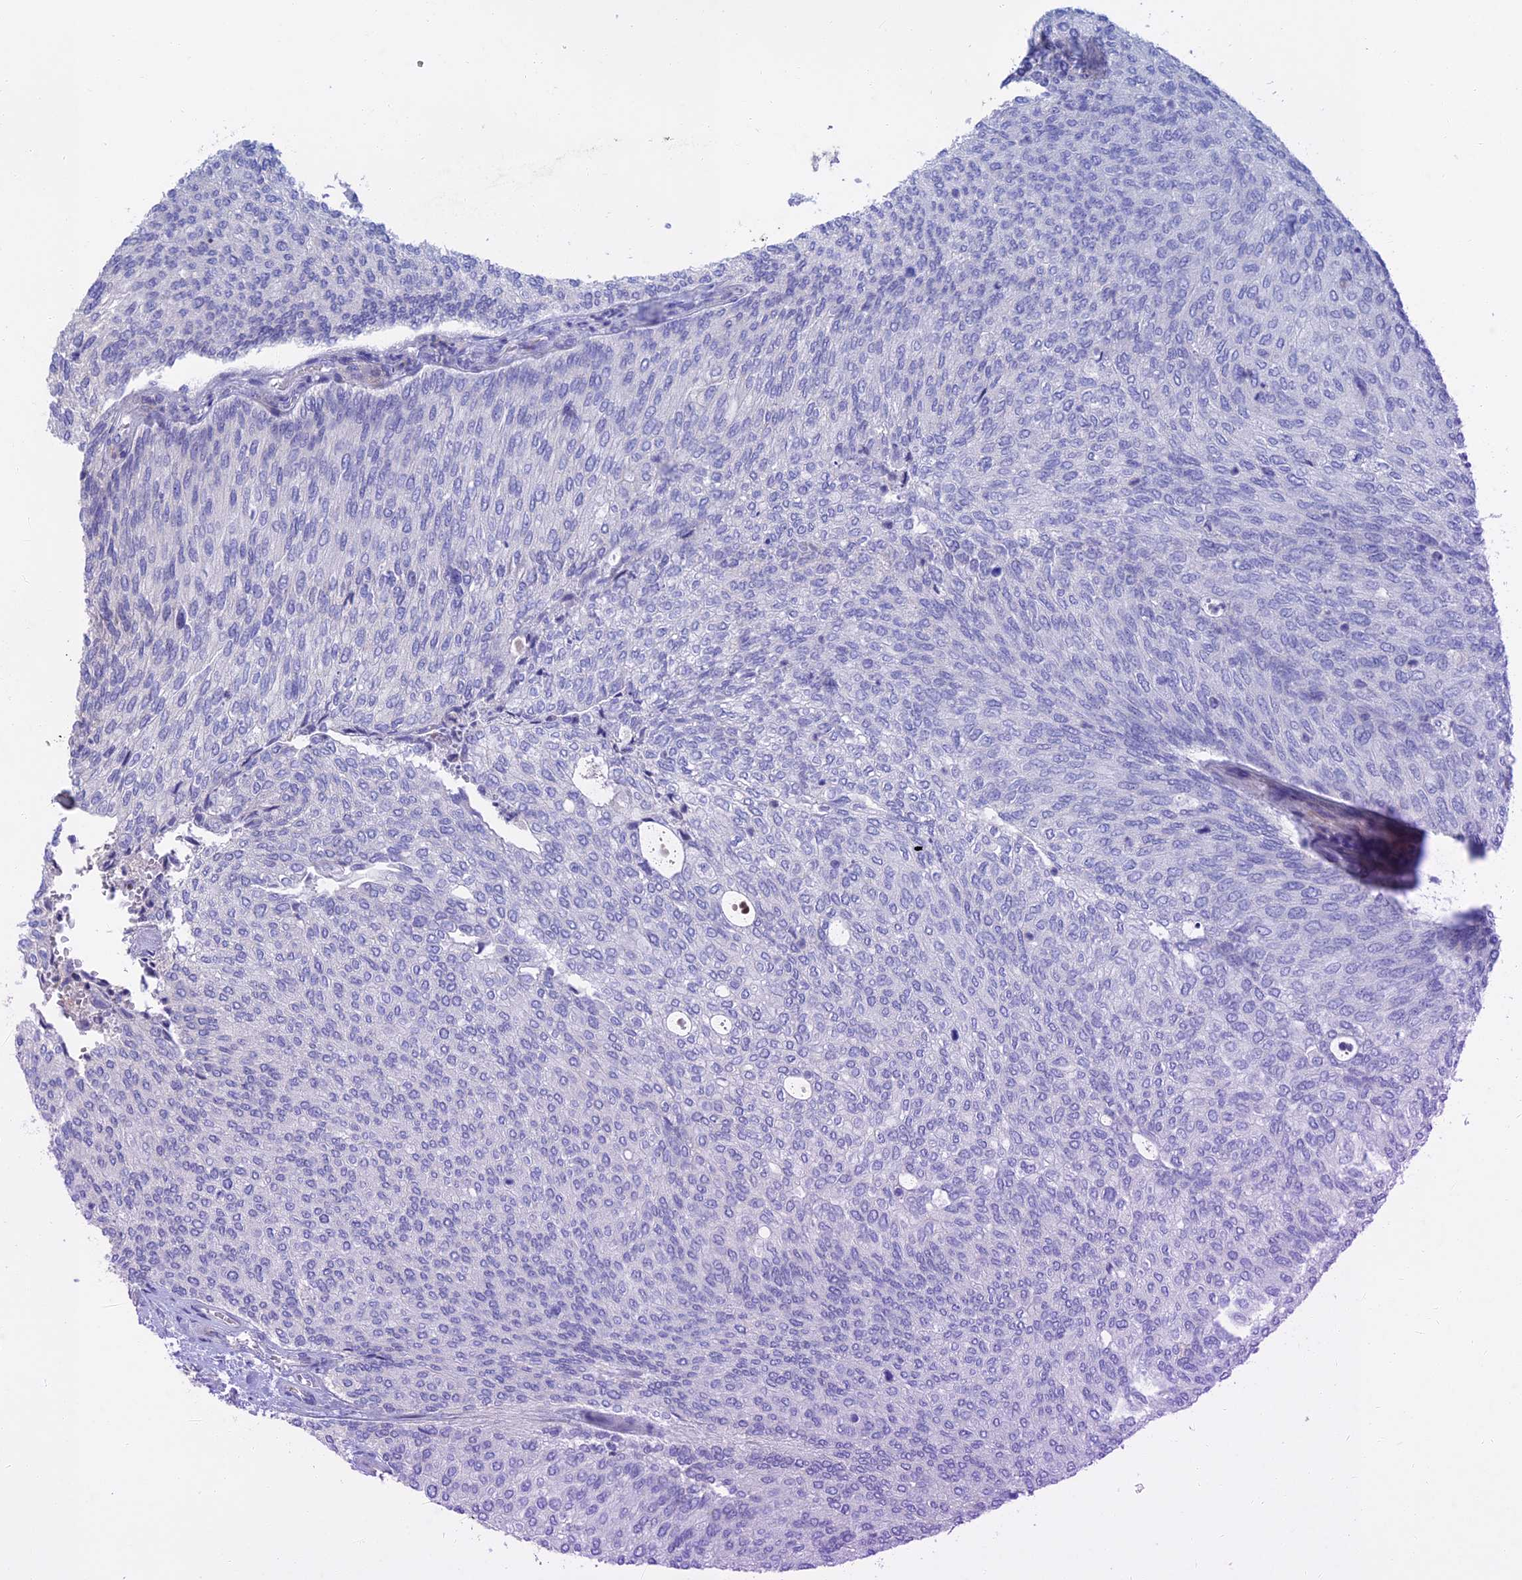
{"staining": {"intensity": "negative", "quantity": "none", "location": "none"}, "tissue": "urothelial cancer", "cell_type": "Tumor cells", "image_type": "cancer", "snomed": [{"axis": "morphology", "description": "Urothelial carcinoma, Low grade"}, {"axis": "topography", "description": "Urinary bladder"}], "caption": "Photomicrograph shows no protein expression in tumor cells of urothelial carcinoma (low-grade) tissue. (Stains: DAB immunohistochemistry (IHC) with hematoxylin counter stain, Microscopy: brightfield microscopy at high magnification).", "gene": "SLC2A6", "patient": {"sex": "female", "age": 79}}